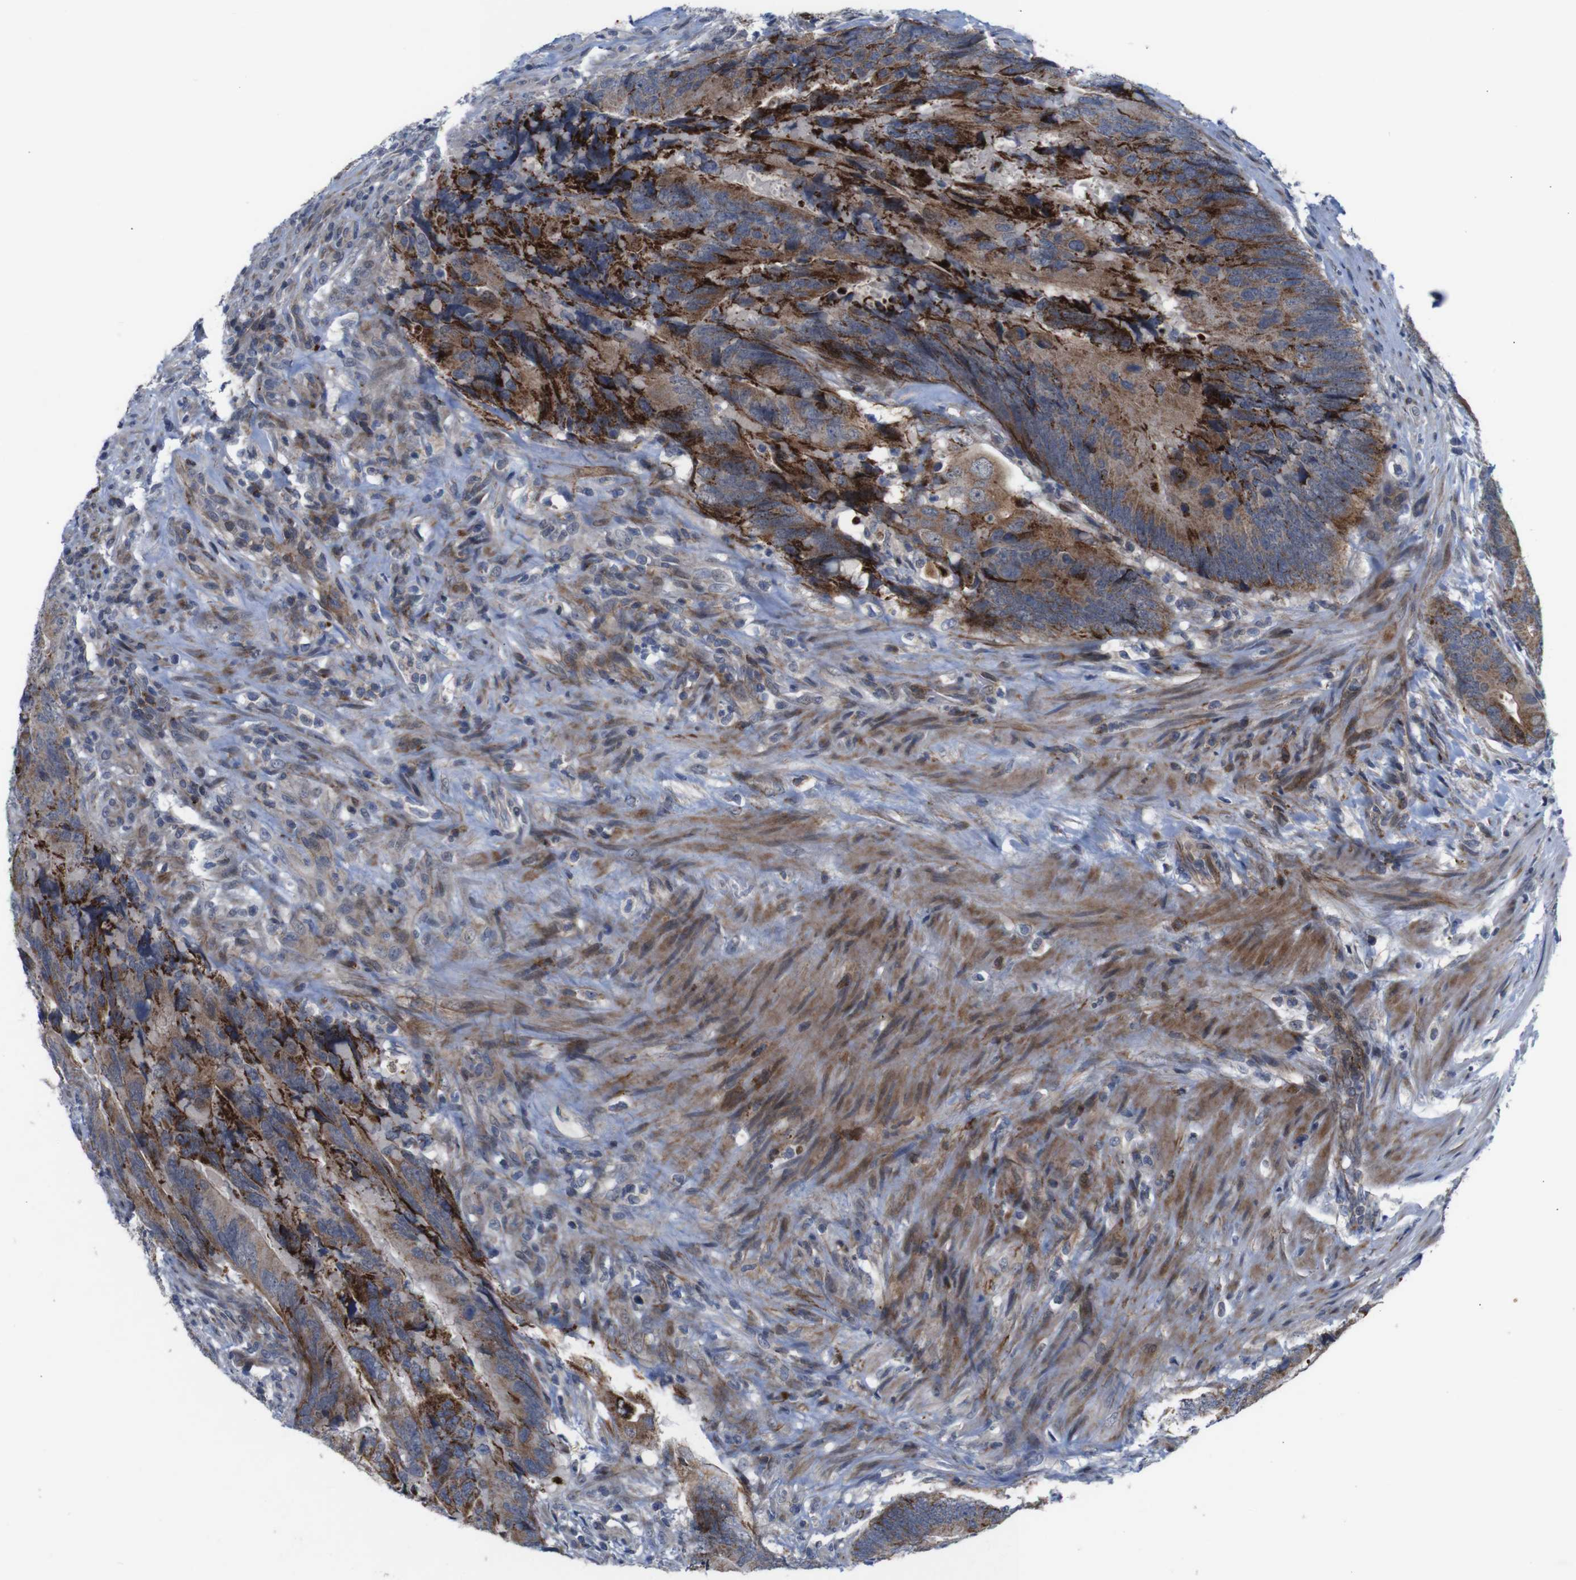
{"staining": {"intensity": "strong", "quantity": "25%-75%", "location": "cytoplasmic/membranous"}, "tissue": "colorectal cancer", "cell_type": "Tumor cells", "image_type": "cancer", "snomed": [{"axis": "morphology", "description": "Normal tissue, NOS"}, {"axis": "morphology", "description": "Adenocarcinoma, NOS"}, {"axis": "topography", "description": "Colon"}], "caption": "A brown stain highlights strong cytoplasmic/membranous positivity of a protein in human colorectal cancer tumor cells. The staining was performed using DAB to visualize the protein expression in brown, while the nuclei were stained in blue with hematoxylin (Magnification: 20x).", "gene": "ATP7B", "patient": {"sex": "male", "age": 56}}